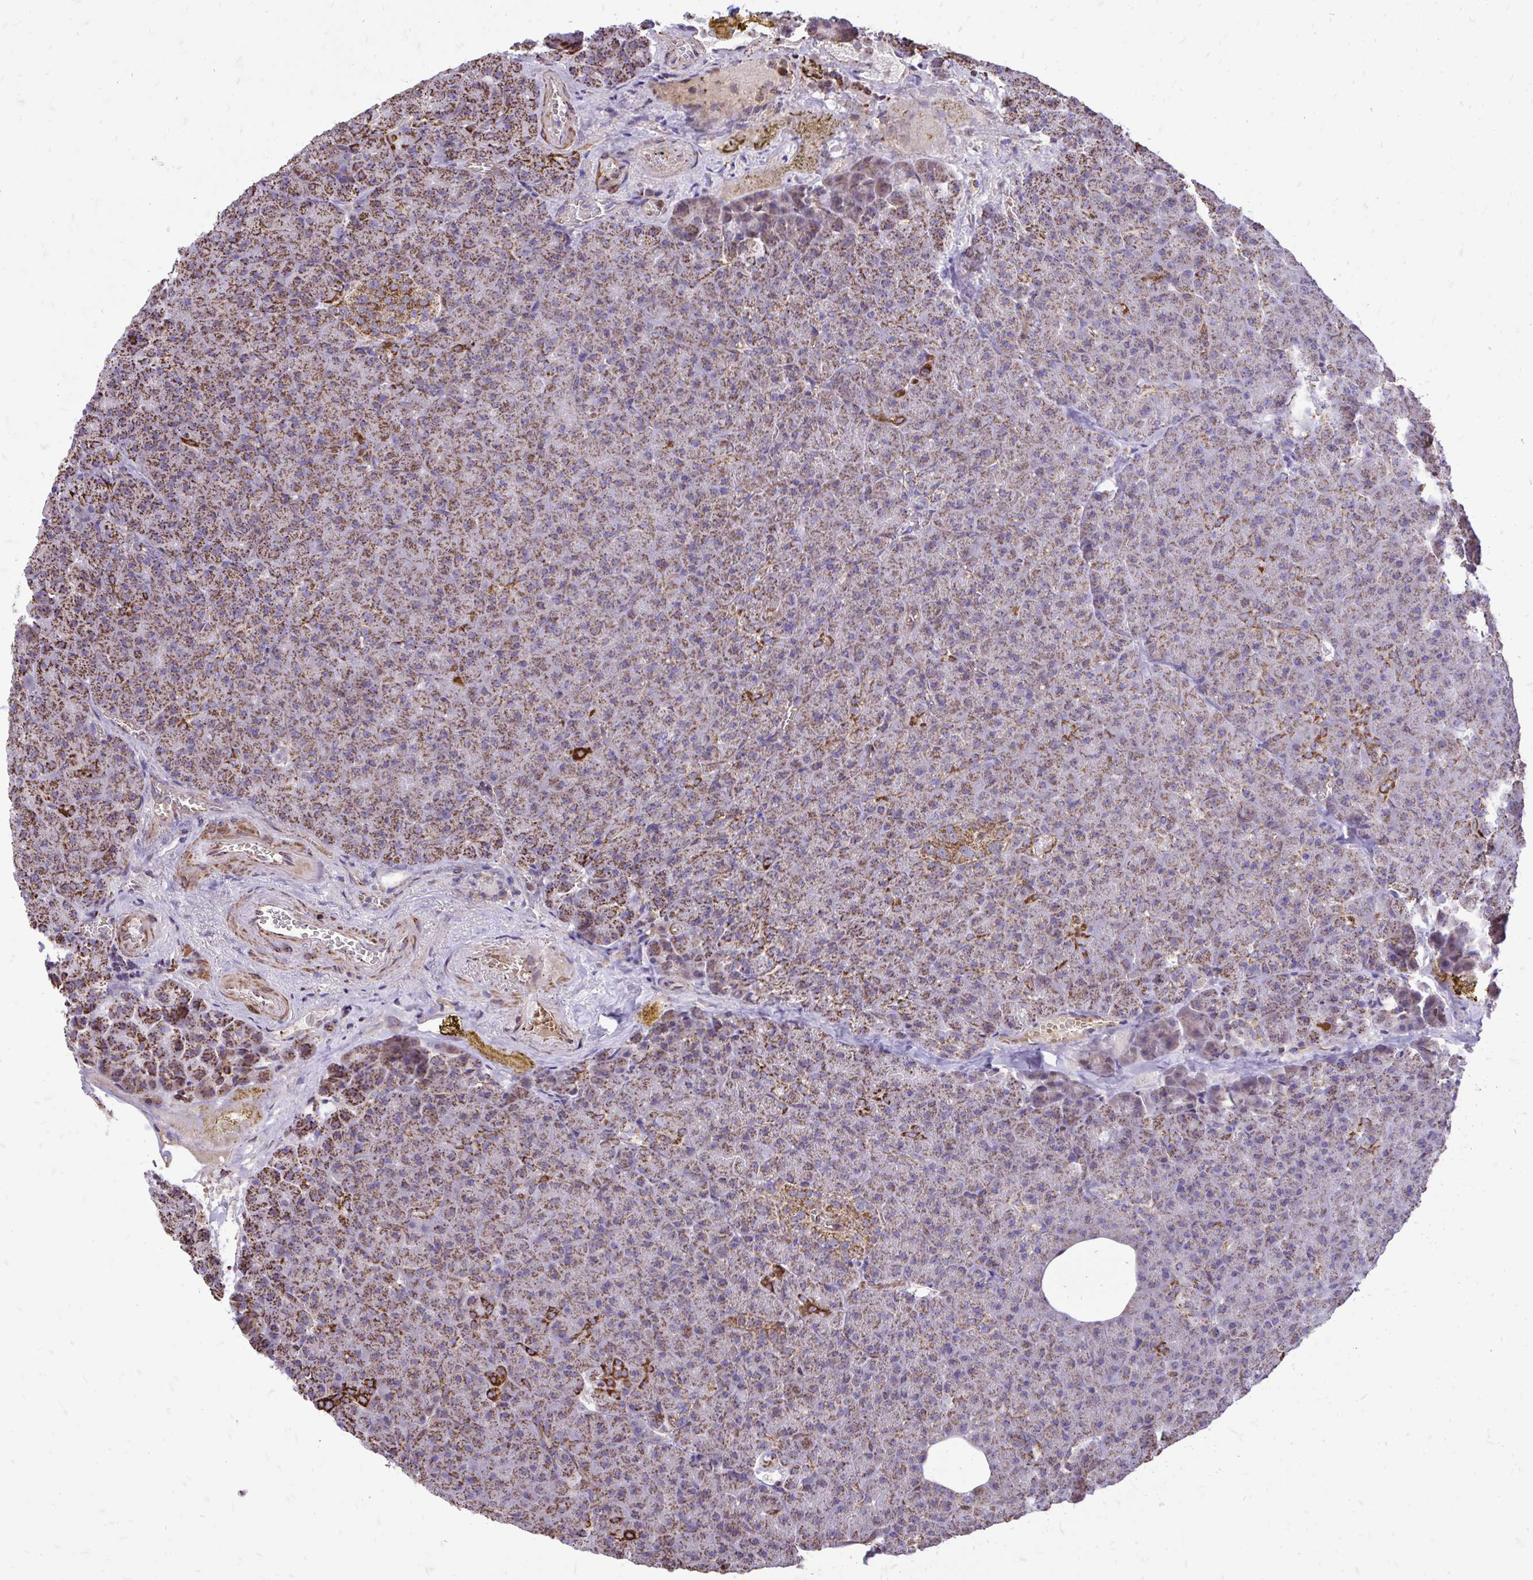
{"staining": {"intensity": "strong", "quantity": "25%-75%", "location": "cytoplasmic/membranous"}, "tissue": "pancreas", "cell_type": "Exocrine glandular cells", "image_type": "normal", "snomed": [{"axis": "morphology", "description": "Normal tissue, NOS"}, {"axis": "topography", "description": "Pancreas"}], "caption": "Immunohistochemical staining of unremarkable pancreas demonstrates high levels of strong cytoplasmic/membranous staining in about 25%-75% of exocrine glandular cells. The staining was performed using DAB (3,3'-diaminobenzidine), with brown indicating positive protein expression. Nuclei are stained blue with hematoxylin.", "gene": "UBE2C", "patient": {"sex": "female", "age": 74}}